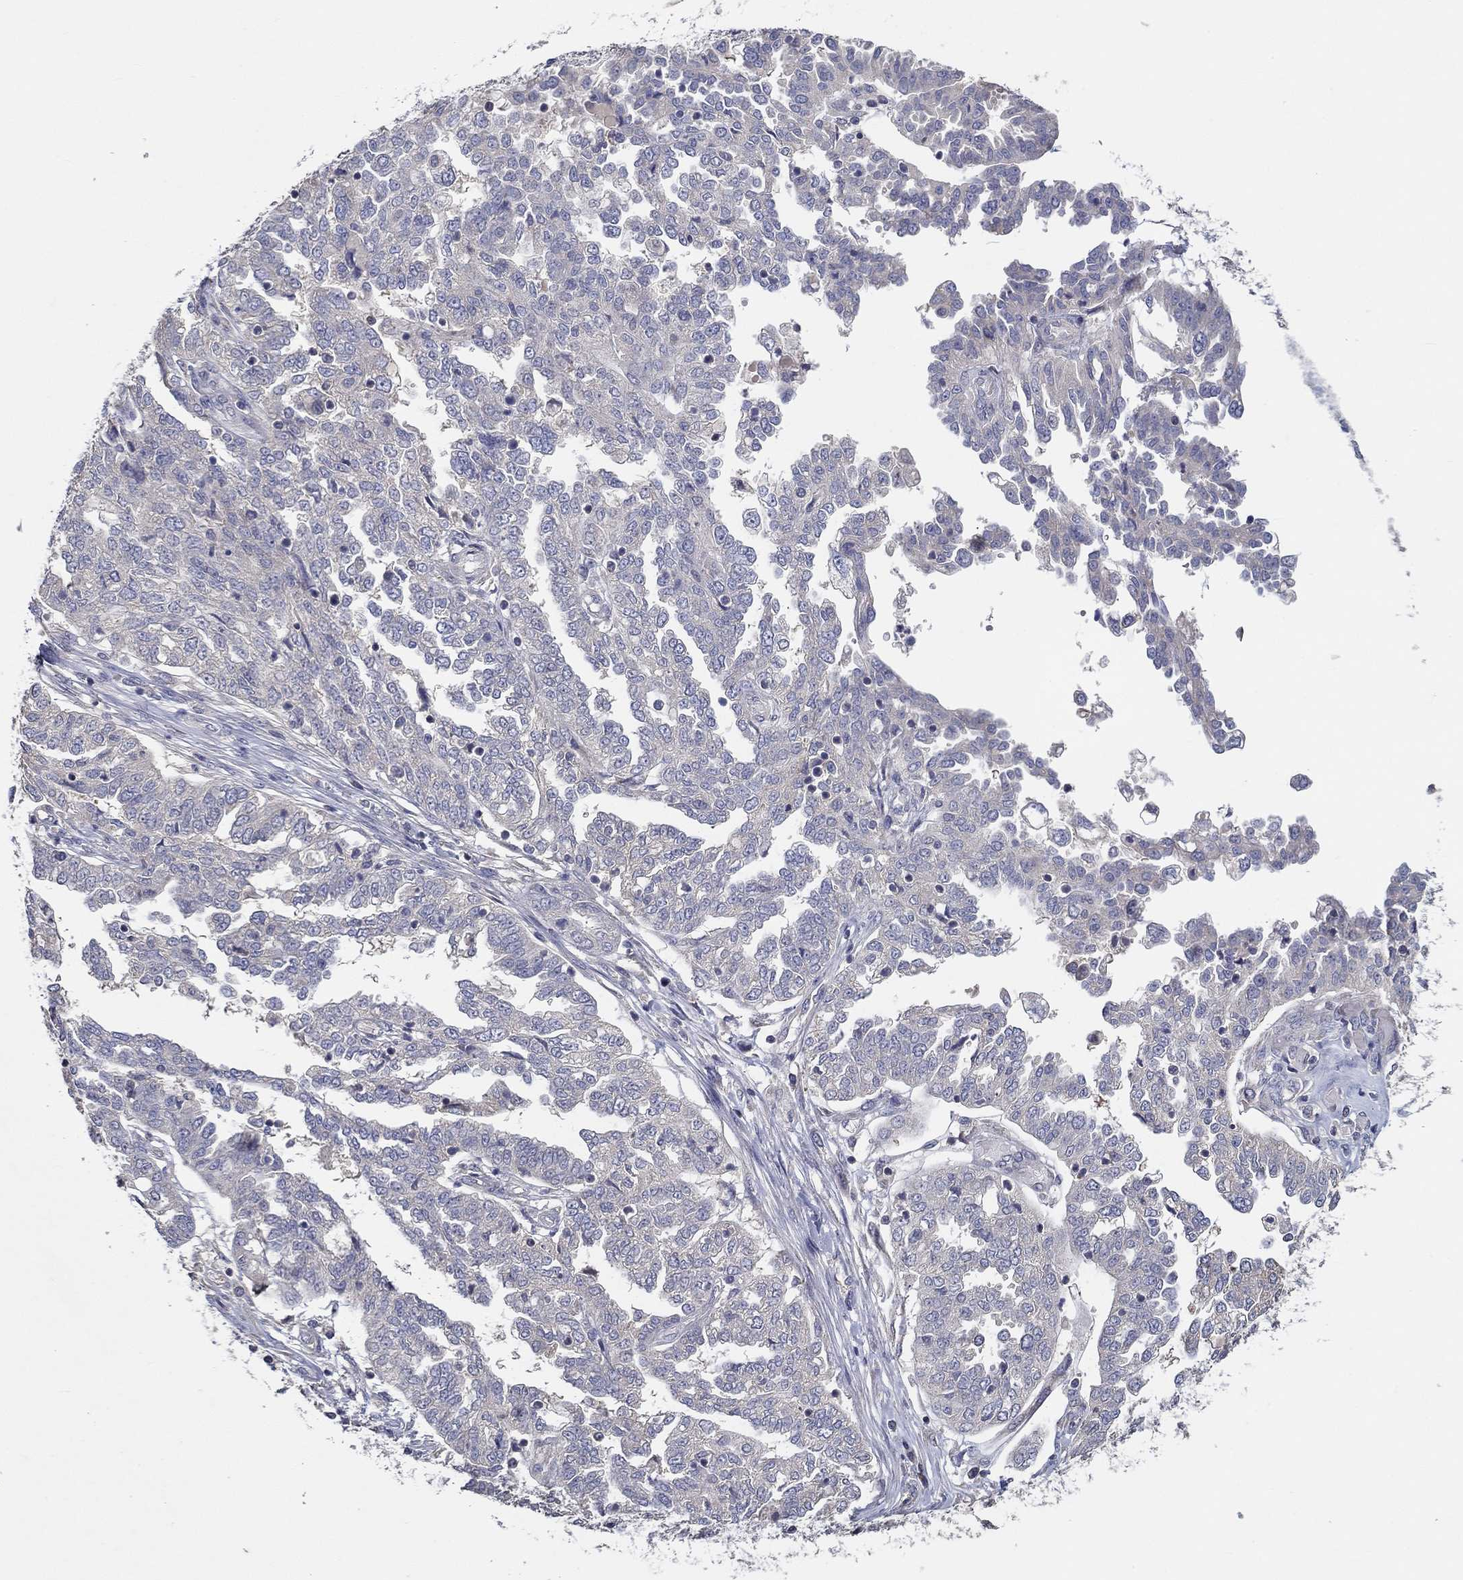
{"staining": {"intensity": "negative", "quantity": "none", "location": "none"}, "tissue": "ovarian cancer", "cell_type": "Tumor cells", "image_type": "cancer", "snomed": [{"axis": "morphology", "description": "Cystadenocarcinoma, serous, NOS"}, {"axis": "topography", "description": "Ovary"}], "caption": "High magnification brightfield microscopy of ovarian cancer stained with DAB (3,3'-diaminobenzidine) (brown) and counterstained with hematoxylin (blue): tumor cells show no significant staining. (DAB (3,3'-diaminobenzidine) immunohistochemistry with hematoxylin counter stain).", "gene": "DOCK3", "patient": {"sex": "female", "age": 67}}